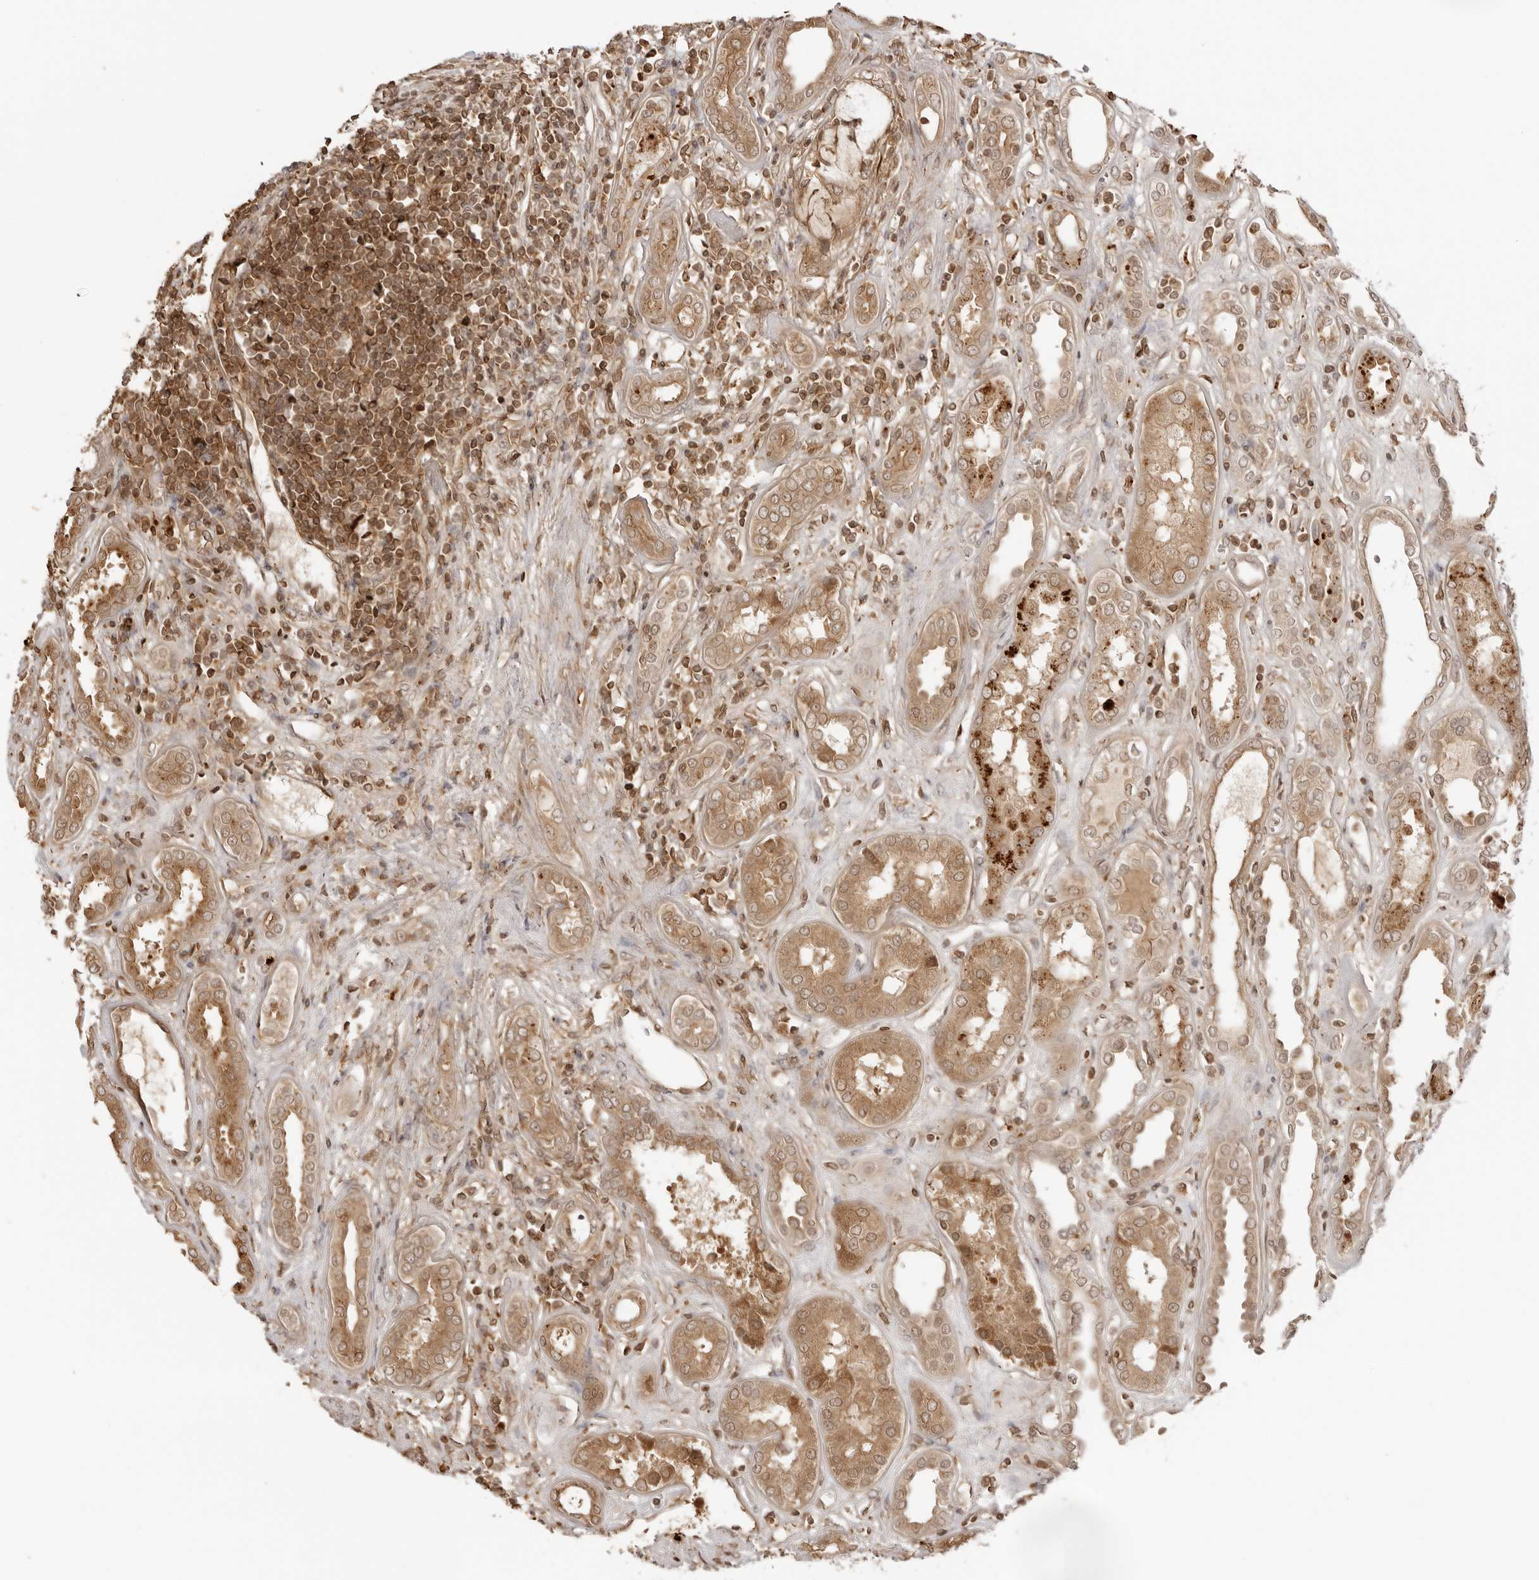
{"staining": {"intensity": "moderate", "quantity": "25%-75%", "location": "cytoplasmic/membranous,nuclear"}, "tissue": "kidney", "cell_type": "Cells in glomeruli", "image_type": "normal", "snomed": [{"axis": "morphology", "description": "Normal tissue, NOS"}, {"axis": "topography", "description": "Kidney"}], "caption": "Cells in glomeruli demonstrate medium levels of moderate cytoplasmic/membranous,nuclear expression in about 25%-75% of cells in benign human kidney.", "gene": "IKBKE", "patient": {"sex": "male", "age": 59}}